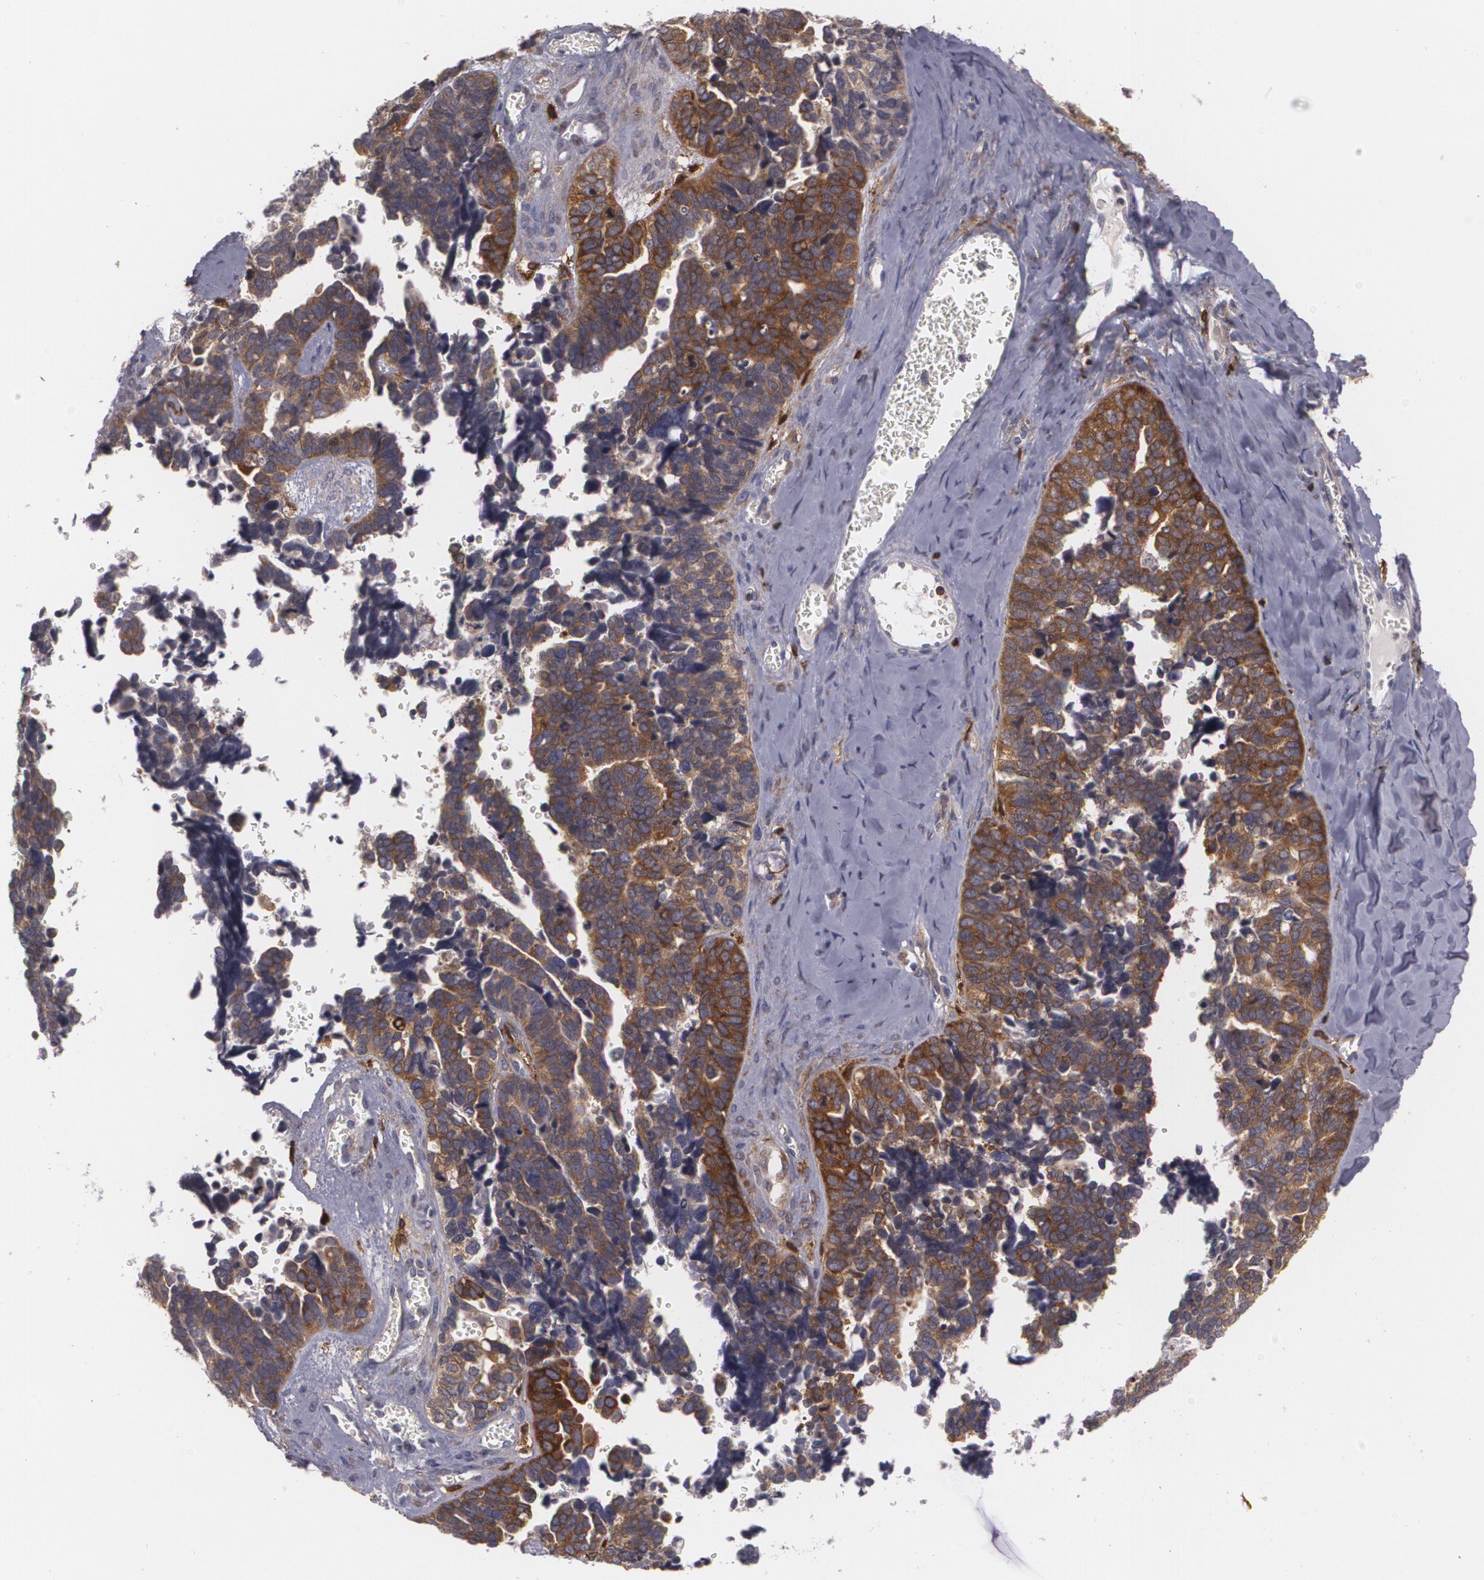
{"staining": {"intensity": "moderate", "quantity": "25%-75%", "location": "cytoplasmic/membranous"}, "tissue": "ovarian cancer", "cell_type": "Tumor cells", "image_type": "cancer", "snomed": [{"axis": "morphology", "description": "Cystadenocarcinoma, serous, NOS"}, {"axis": "topography", "description": "Ovary"}], "caption": "A brown stain labels moderate cytoplasmic/membranous staining of a protein in serous cystadenocarcinoma (ovarian) tumor cells. The staining was performed using DAB (3,3'-diaminobenzidine), with brown indicating positive protein expression. Nuclei are stained blue with hematoxylin.", "gene": "BIN1", "patient": {"sex": "female", "age": 77}}